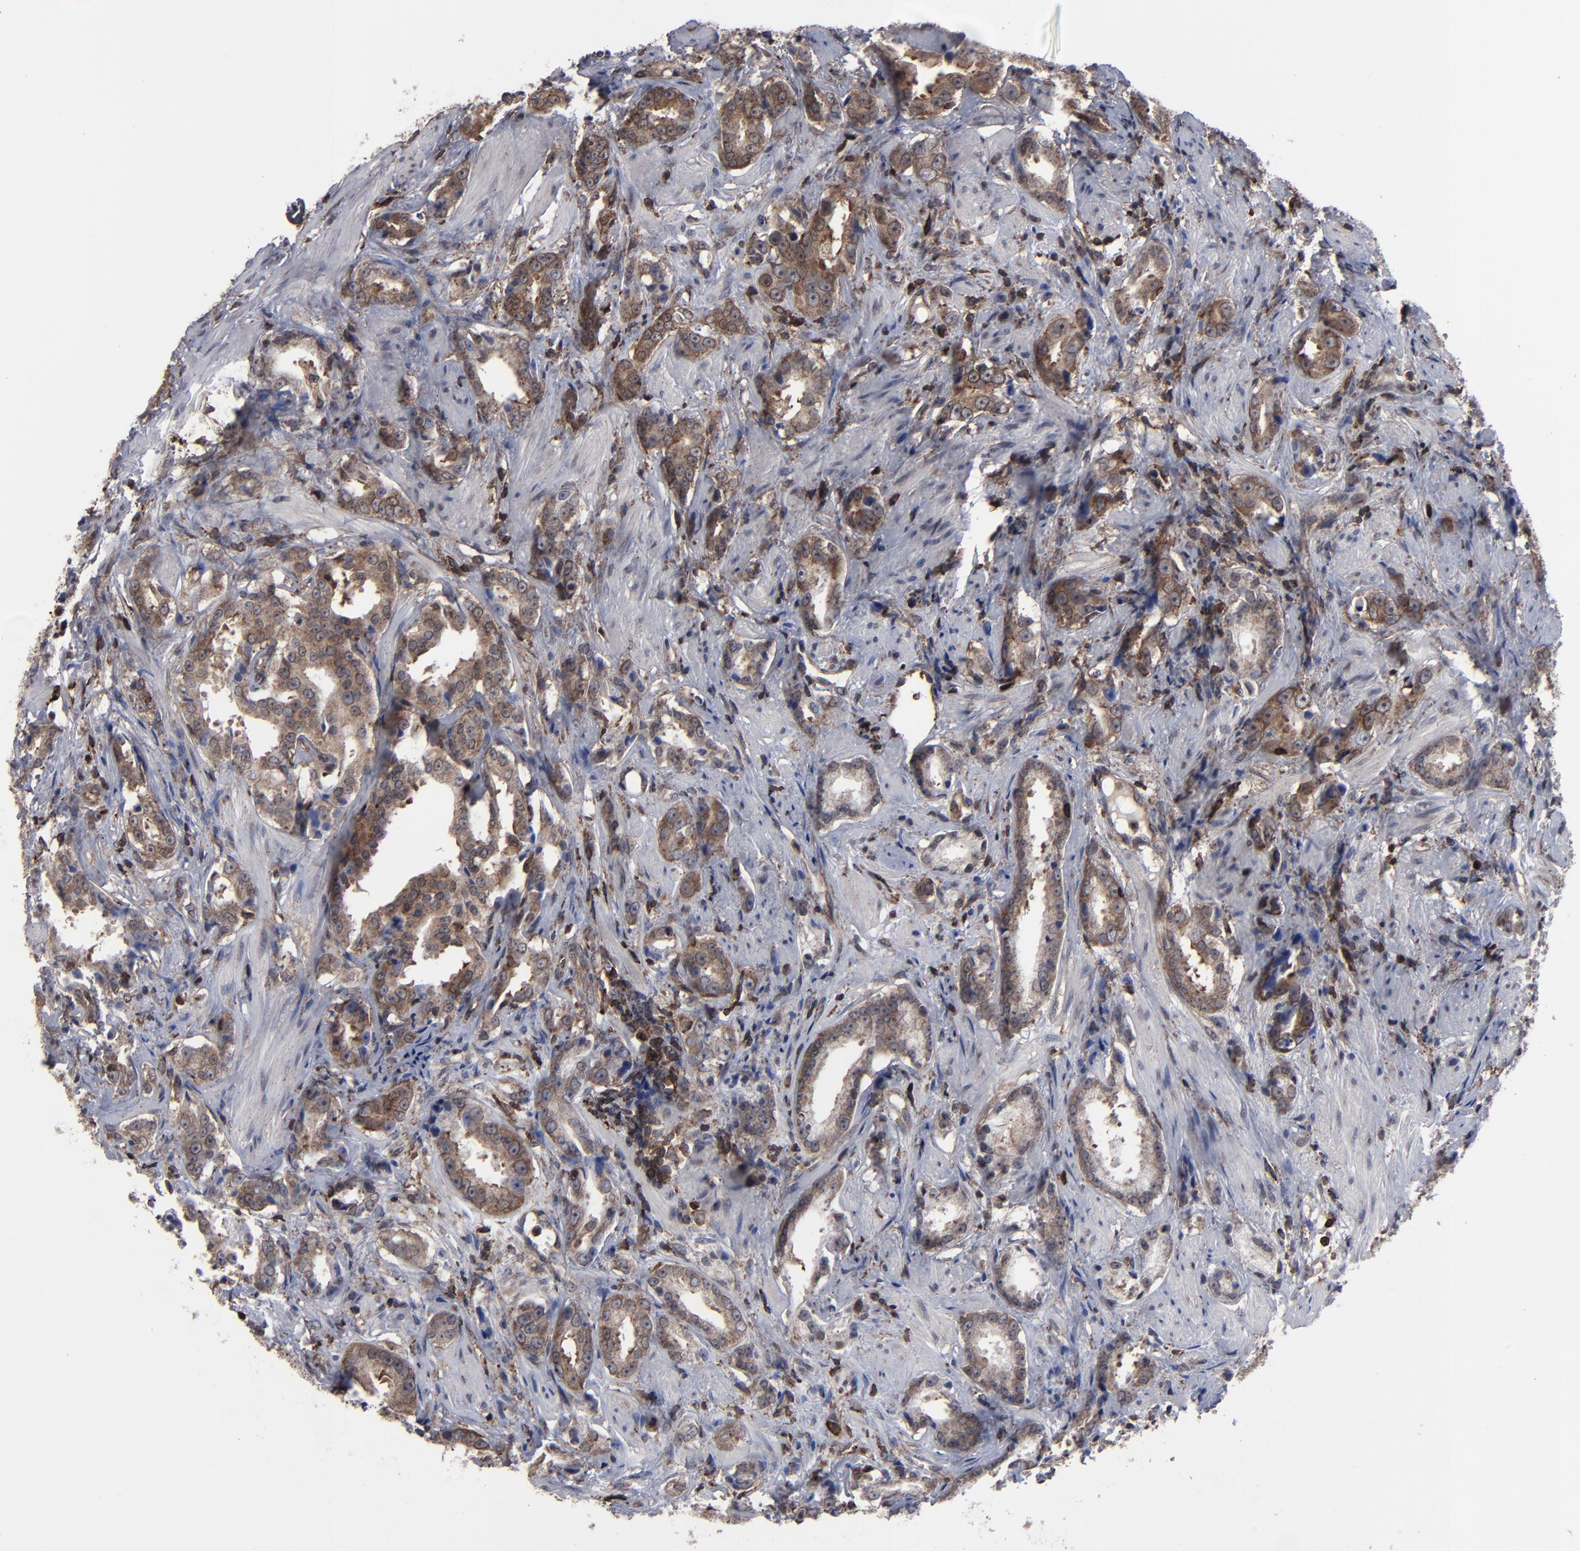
{"staining": {"intensity": "moderate", "quantity": ">75%", "location": "cytoplasmic/membranous"}, "tissue": "prostate cancer", "cell_type": "Tumor cells", "image_type": "cancer", "snomed": [{"axis": "morphology", "description": "Adenocarcinoma, Medium grade"}, {"axis": "topography", "description": "Prostate"}], "caption": "High-magnification brightfield microscopy of prostate cancer stained with DAB (3,3'-diaminobenzidine) (brown) and counterstained with hematoxylin (blue). tumor cells exhibit moderate cytoplasmic/membranous staining is present in approximately>75% of cells. (DAB (3,3'-diaminobenzidine) IHC, brown staining for protein, blue staining for nuclei).", "gene": "KIAA2026", "patient": {"sex": "male", "age": 53}}